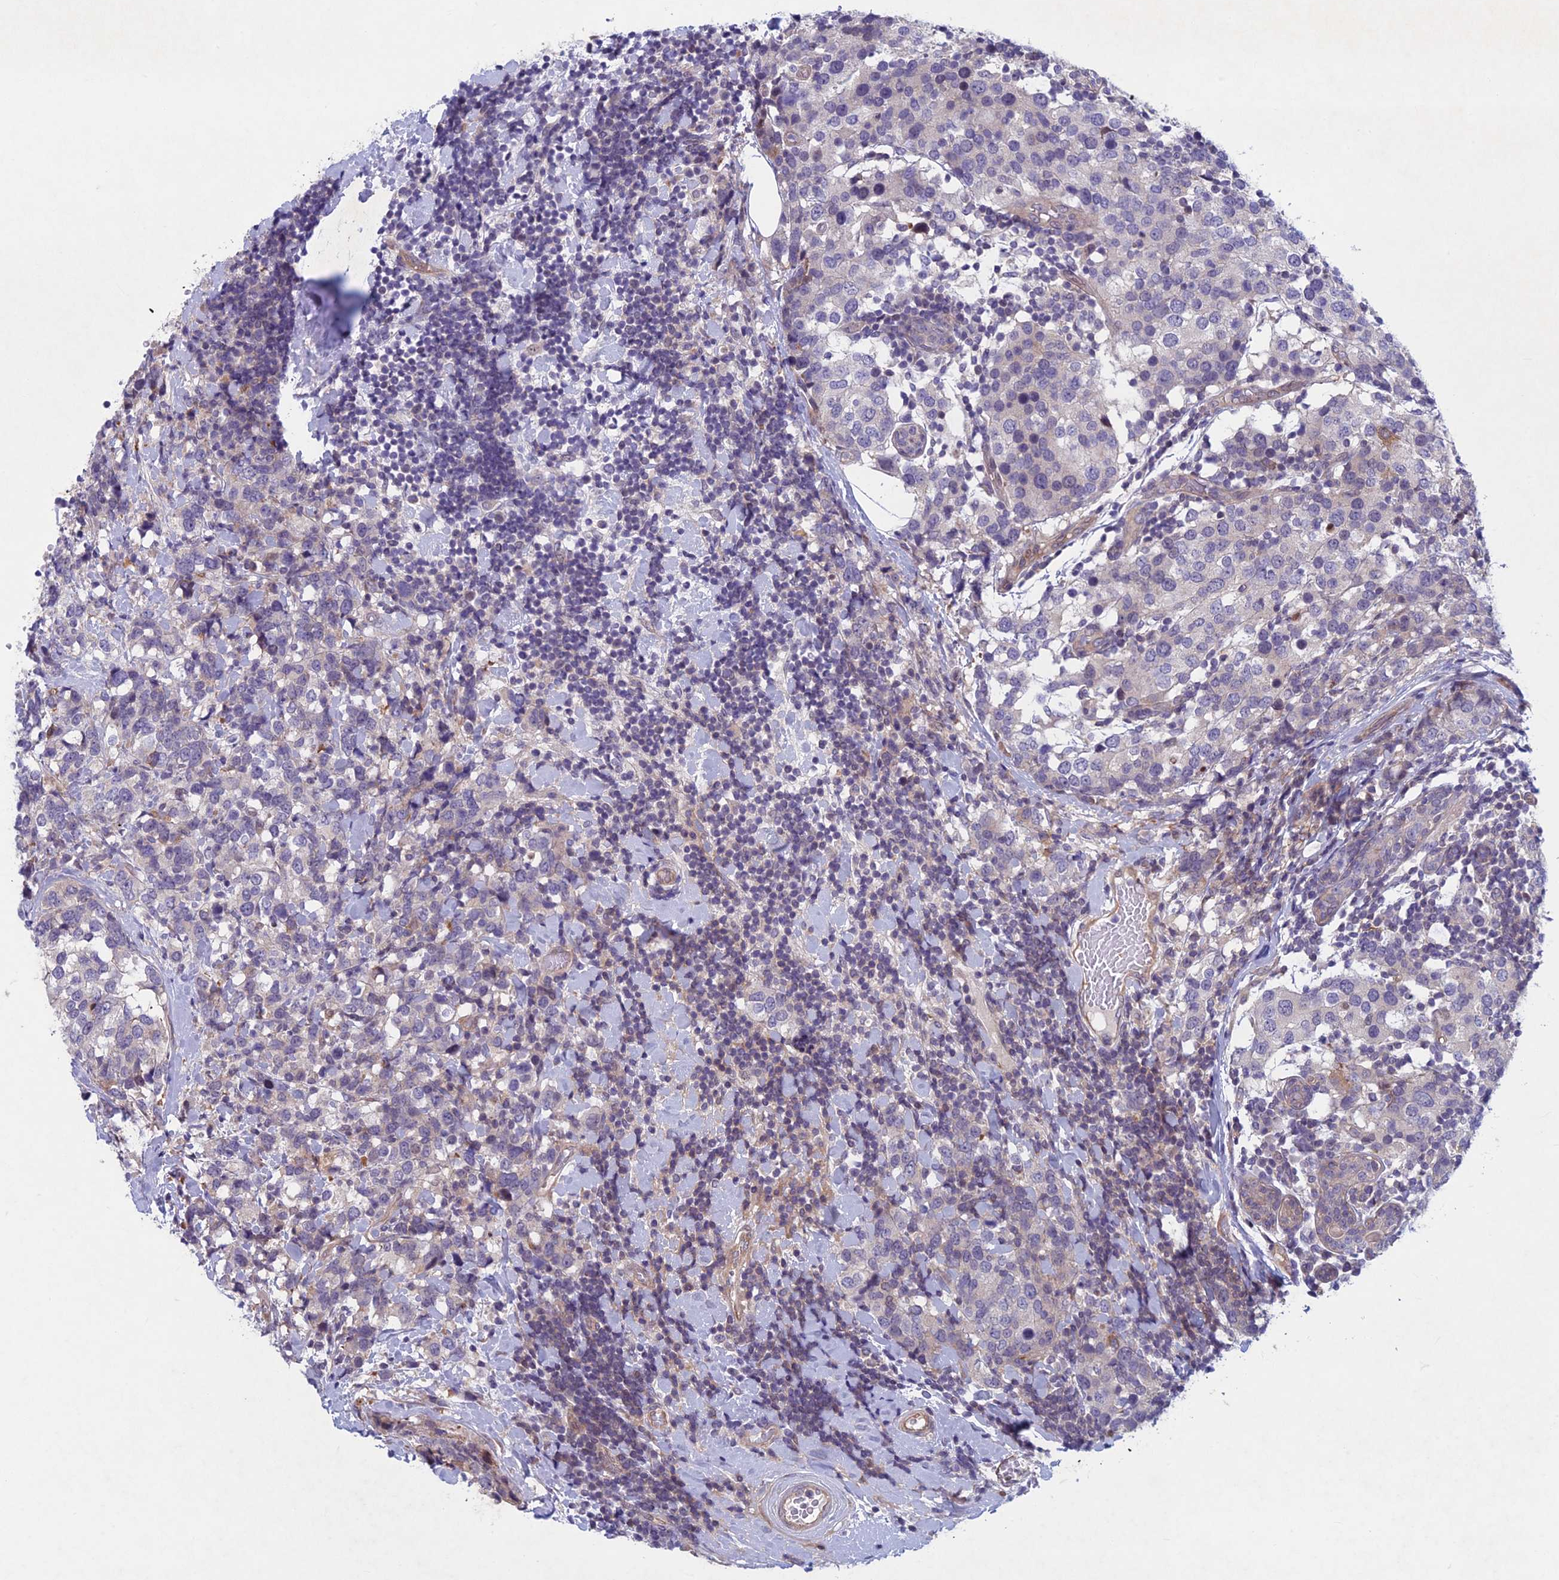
{"staining": {"intensity": "negative", "quantity": "none", "location": "none"}, "tissue": "breast cancer", "cell_type": "Tumor cells", "image_type": "cancer", "snomed": [{"axis": "morphology", "description": "Lobular carcinoma"}, {"axis": "topography", "description": "Breast"}], "caption": "DAB immunohistochemical staining of human lobular carcinoma (breast) exhibits no significant positivity in tumor cells. The staining is performed using DAB (3,3'-diaminobenzidine) brown chromogen with nuclei counter-stained in using hematoxylin.", "gene": "PTHLH", "patient": {"sex": "female", "age": 59}}